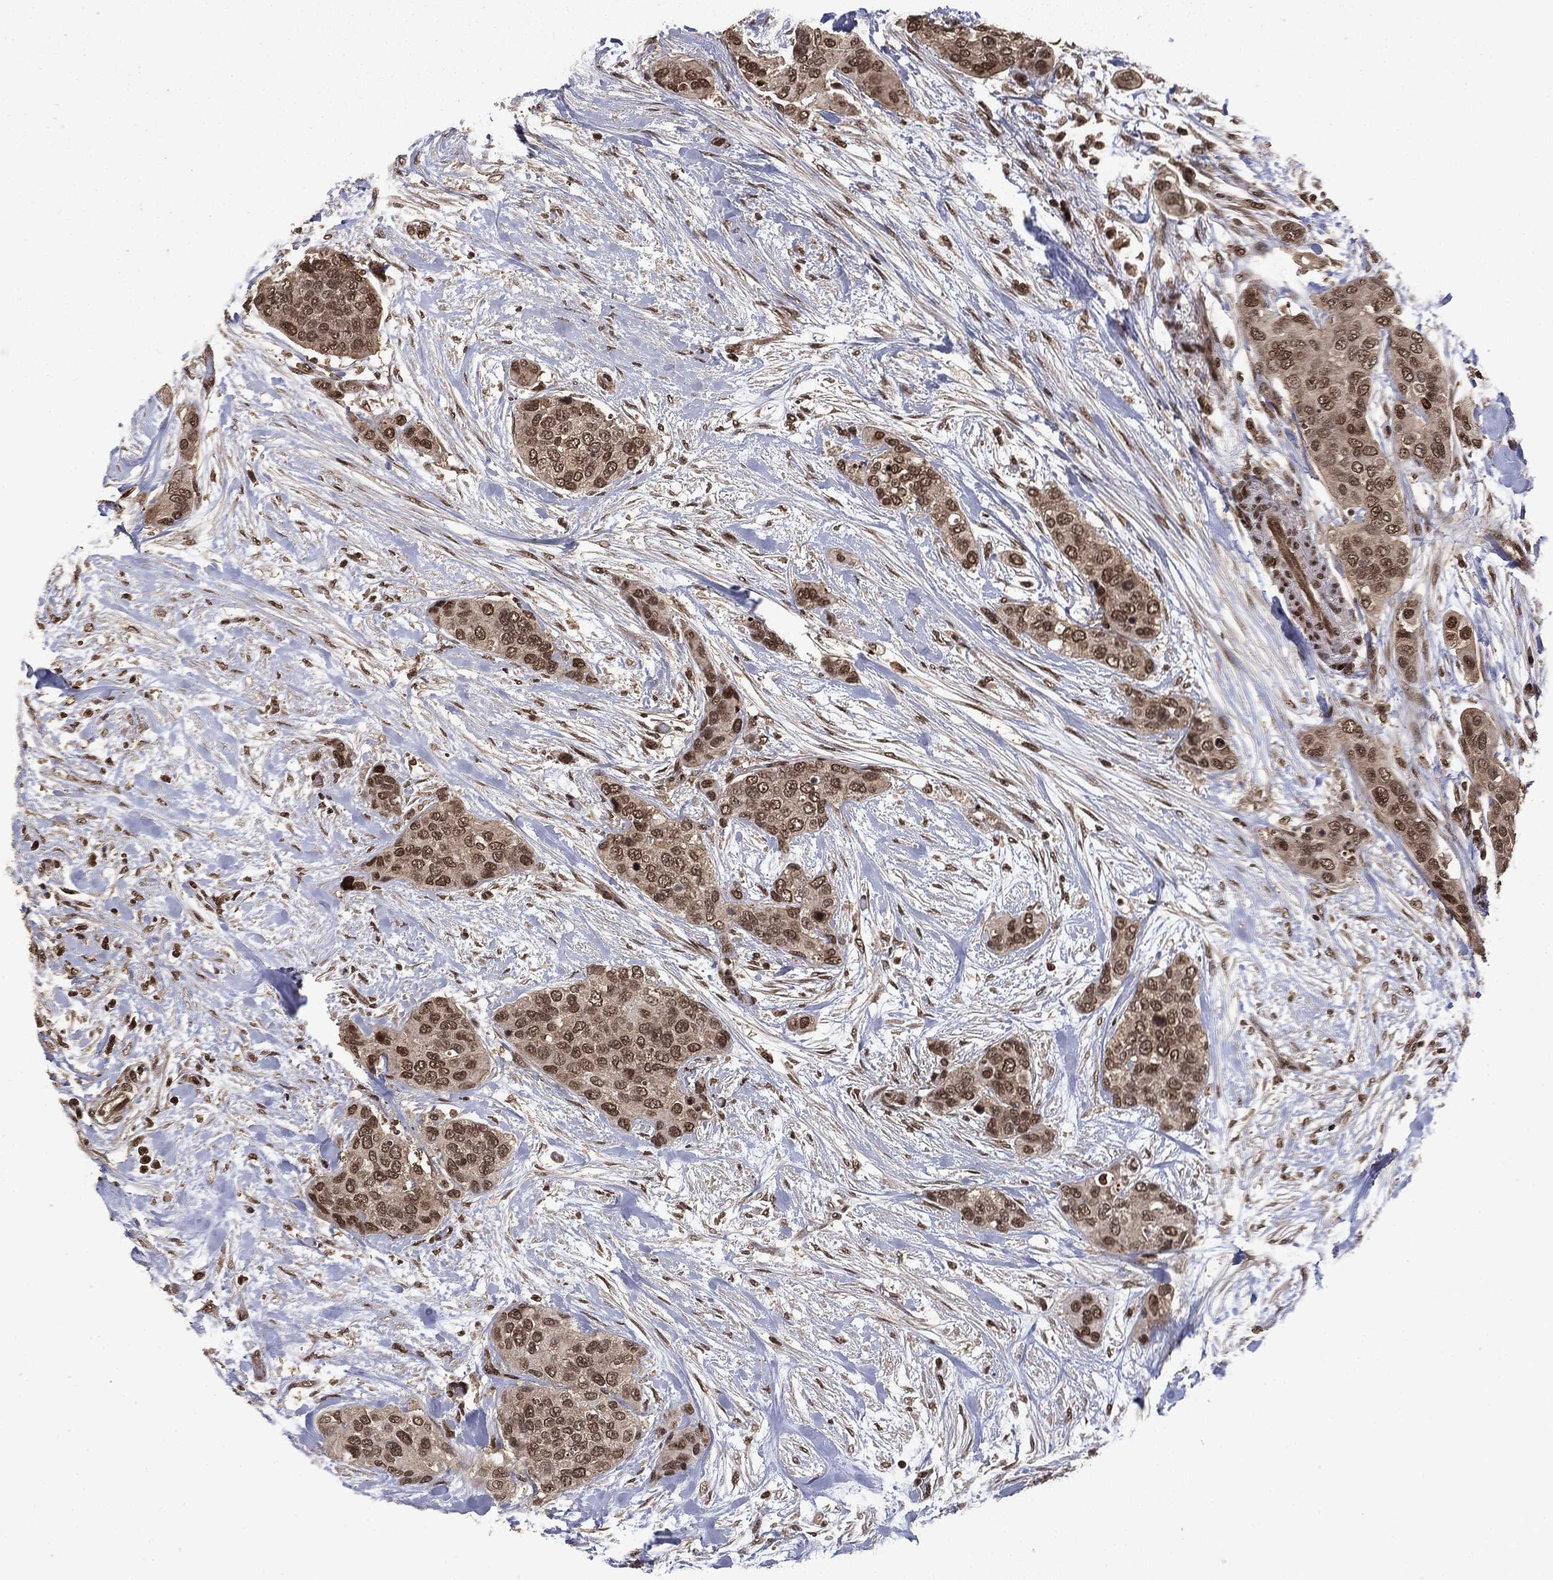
{"staining": {"intensity": "moderate", "quantity": "<25%", "location": "cytoplasmic/membranous,nuclear"}, "tissue": "urothelial cancer", "cell_type": "Tumor cells", "image_type": "cancer", "snomed": [{"axis": "morphology", "description": "Urothelial carcinoma, High grade"}, {"axis": "topography", "description": "Urinary bladder"}], "caption": "High-grade urothelial carcinoma tissue shows moderate cytoplasmic/membranous and nuclear positivity in about <25% of tumor cells", "gene": "CTDP1", "patient": {"sex": "male", "age": 77}}